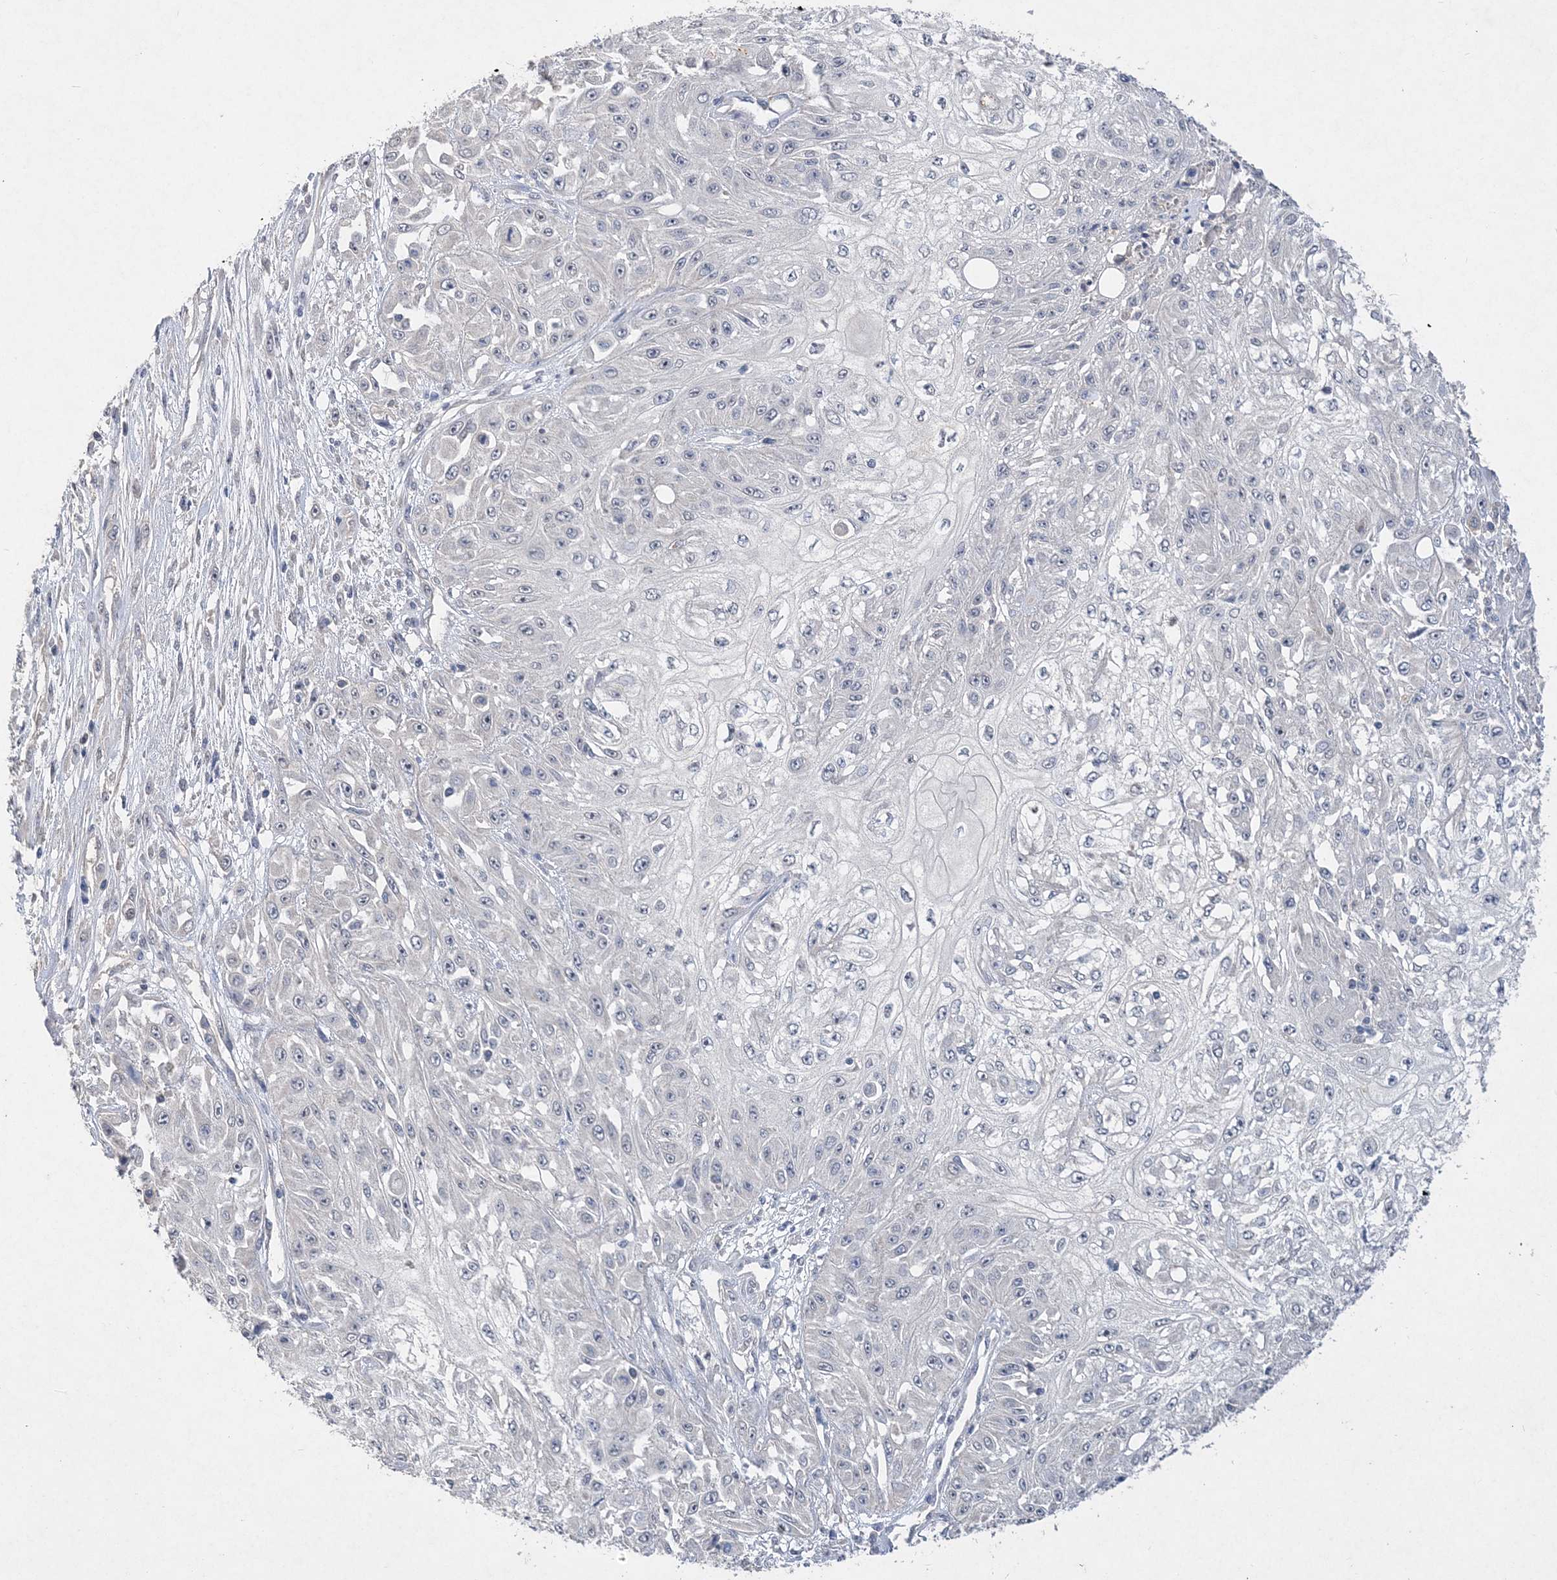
{"staining": {"intensity": "negative", "quantity": "none", "location": "none"}, "tissue": "skin cancer", "cell_type": "Tumor cells", "image_type": "cancer", "snomed": [{"axis": "morphology", "description": "Squamous cell carcinoma, NOS"}, {"axis": "morphology", "description": "Squamous cell carcinoma, metastatic, NOS"}, {"axis": "topography", "description": "Skin"}, {"axis": "topography", "description": "Lymph node"}], "caption": "DAB (3,3'-diaminobenzidine) immunohistochemical staining of skin metastatic squamous cell carcinoma demonstrates no significant expression in tumor cells.", "gene": "C11orf58", "patient": {"sex": "male", "age": 75}}